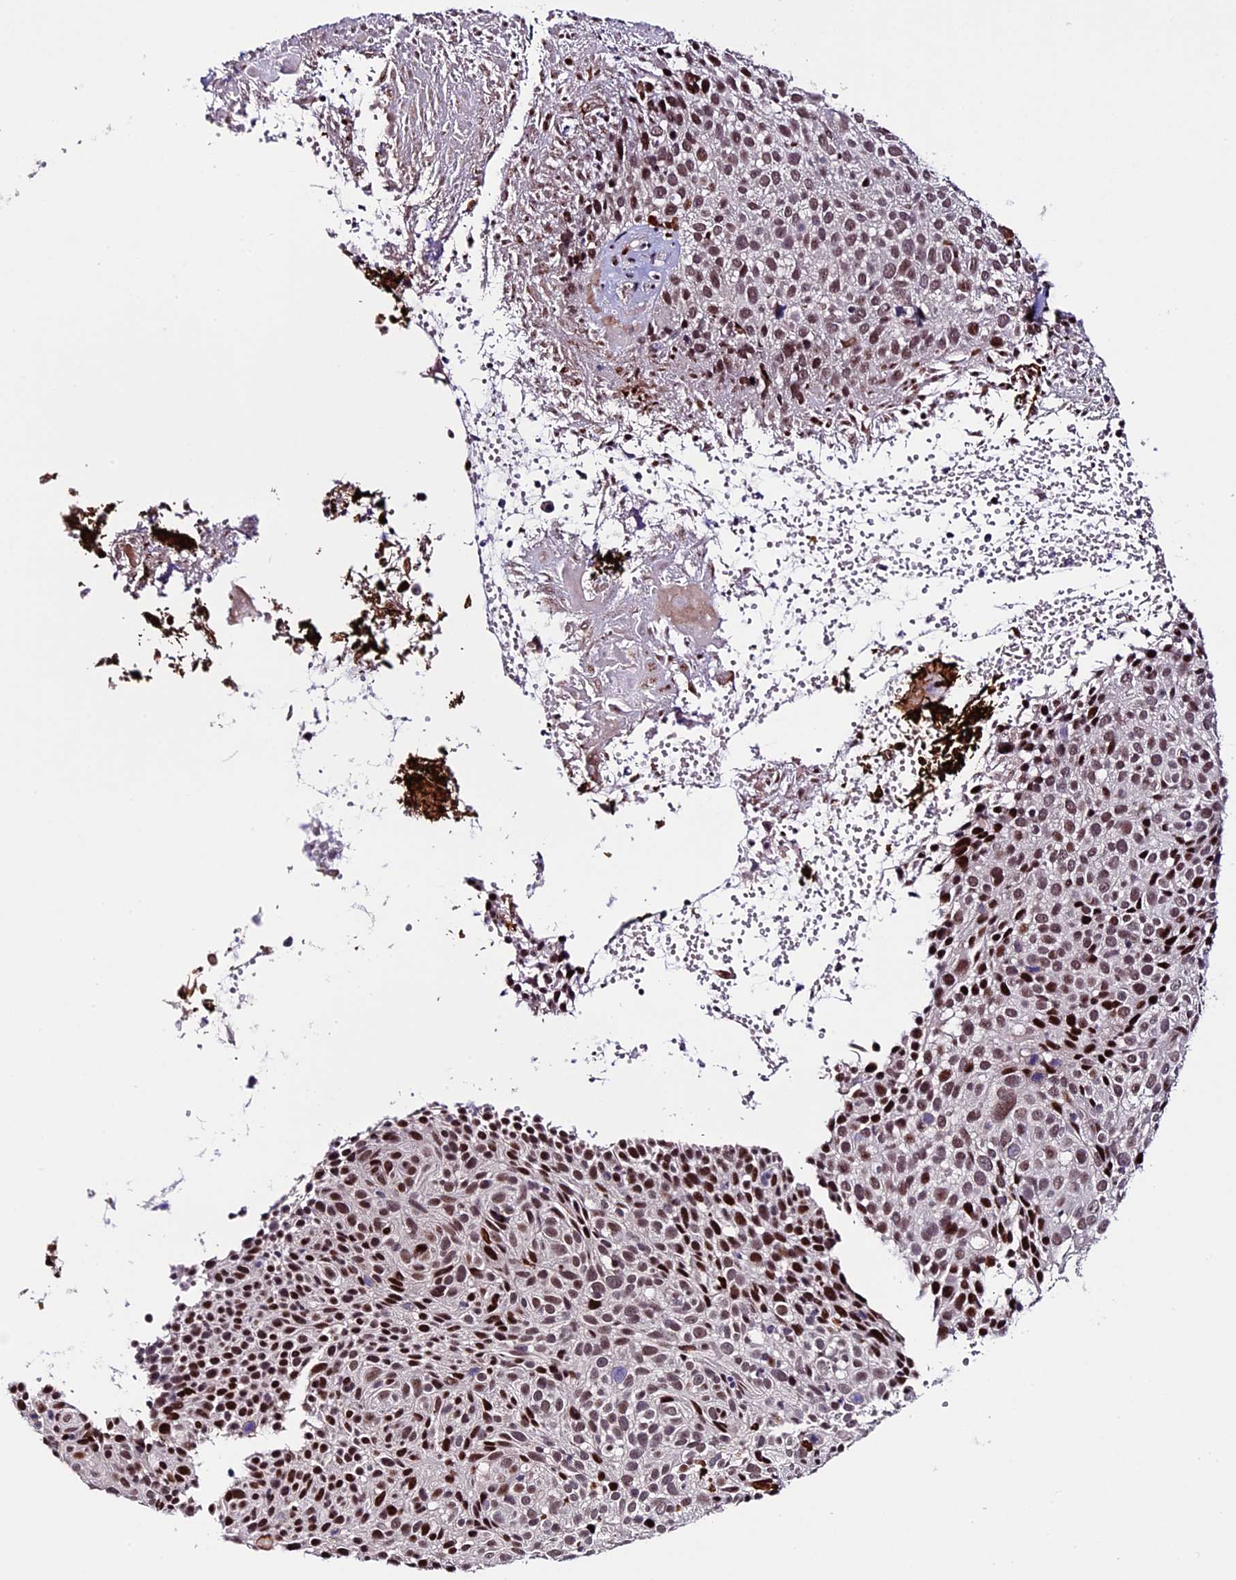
{"staining": {"intensity": "moderate", "quantity": "25%-75%", "location": "nuclear"}, "tissue": "cervical cancer", "cell_type": "Tumor cells", "image_type": "cancer", "snomed": [{"axis": "morphology", "description": "Squamous cell carcinoma, NOS"}, {"axis": "topography", "description": "Cervix"}], "caption": "Immunohistochemistry (IHC) (DAB (3,3'-diaminobenzidine)) staining of squamous cell carcinoma (cervical) shows moderate nuclear protein staining in about 25%-75% of tumor cells.", "gene": "TCP11L2", "patient": {"sex": "female", "age": 74}}